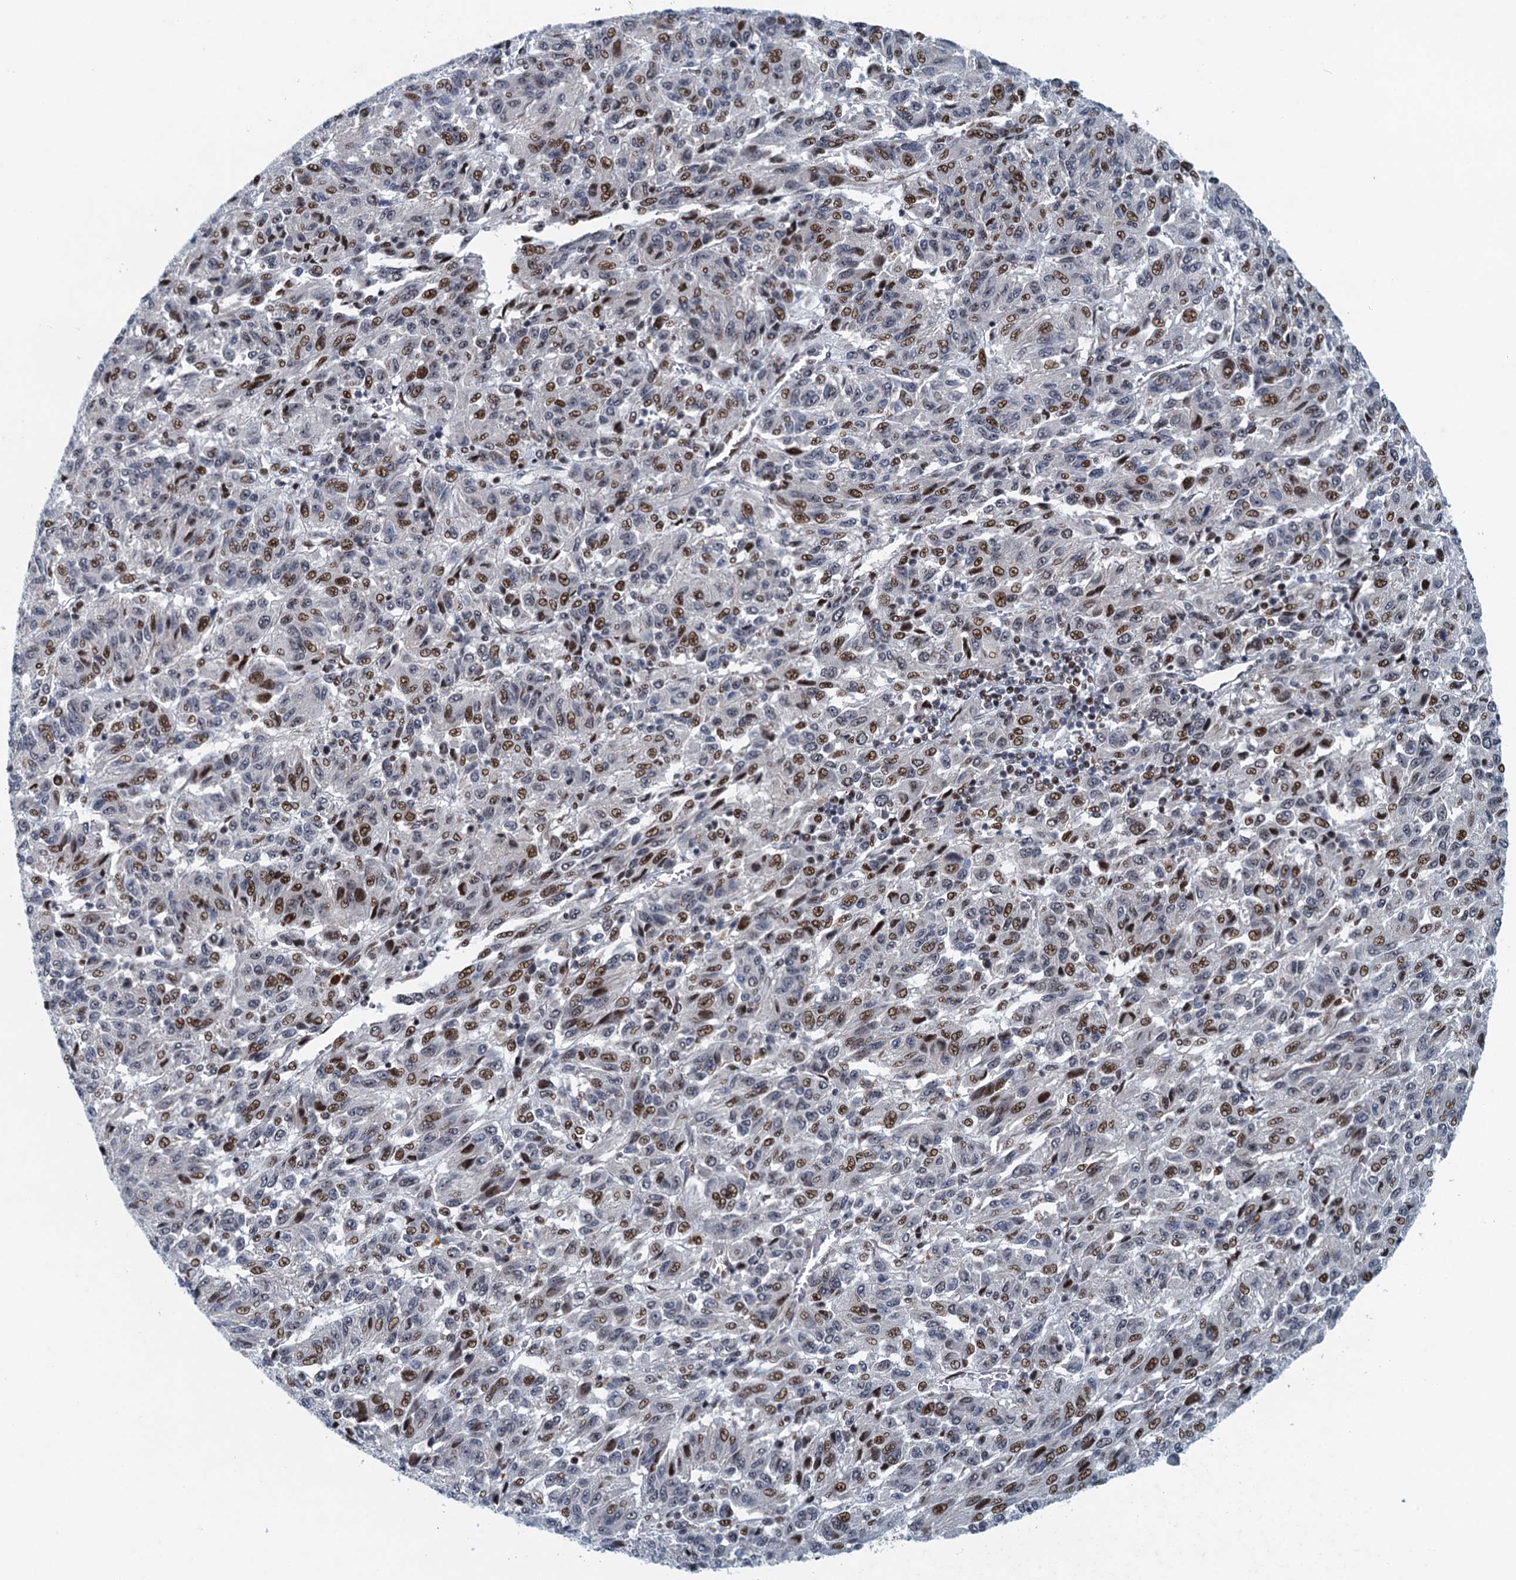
{"staining": {"intensity": "moderate", "quantity": "25%-75%", "location": "nuclear"}, "tissue": "melanoma", "cell_type": "Tumor cells", "image_type": "cancer", "snomed": [{"axis": "morphology", "description": "Malignant melanoma, Metastatic site"}, {"axis": "topography", "description": "Lung"}], "caption": "Brown immunohistochemical staining in malignant melanoma (metastatic site) reveals moderate nuclear staining in about 25%-75% of tumor cells.", "gene": "ANKRD13D", "patient": {"sex": "male", "age": 64}}